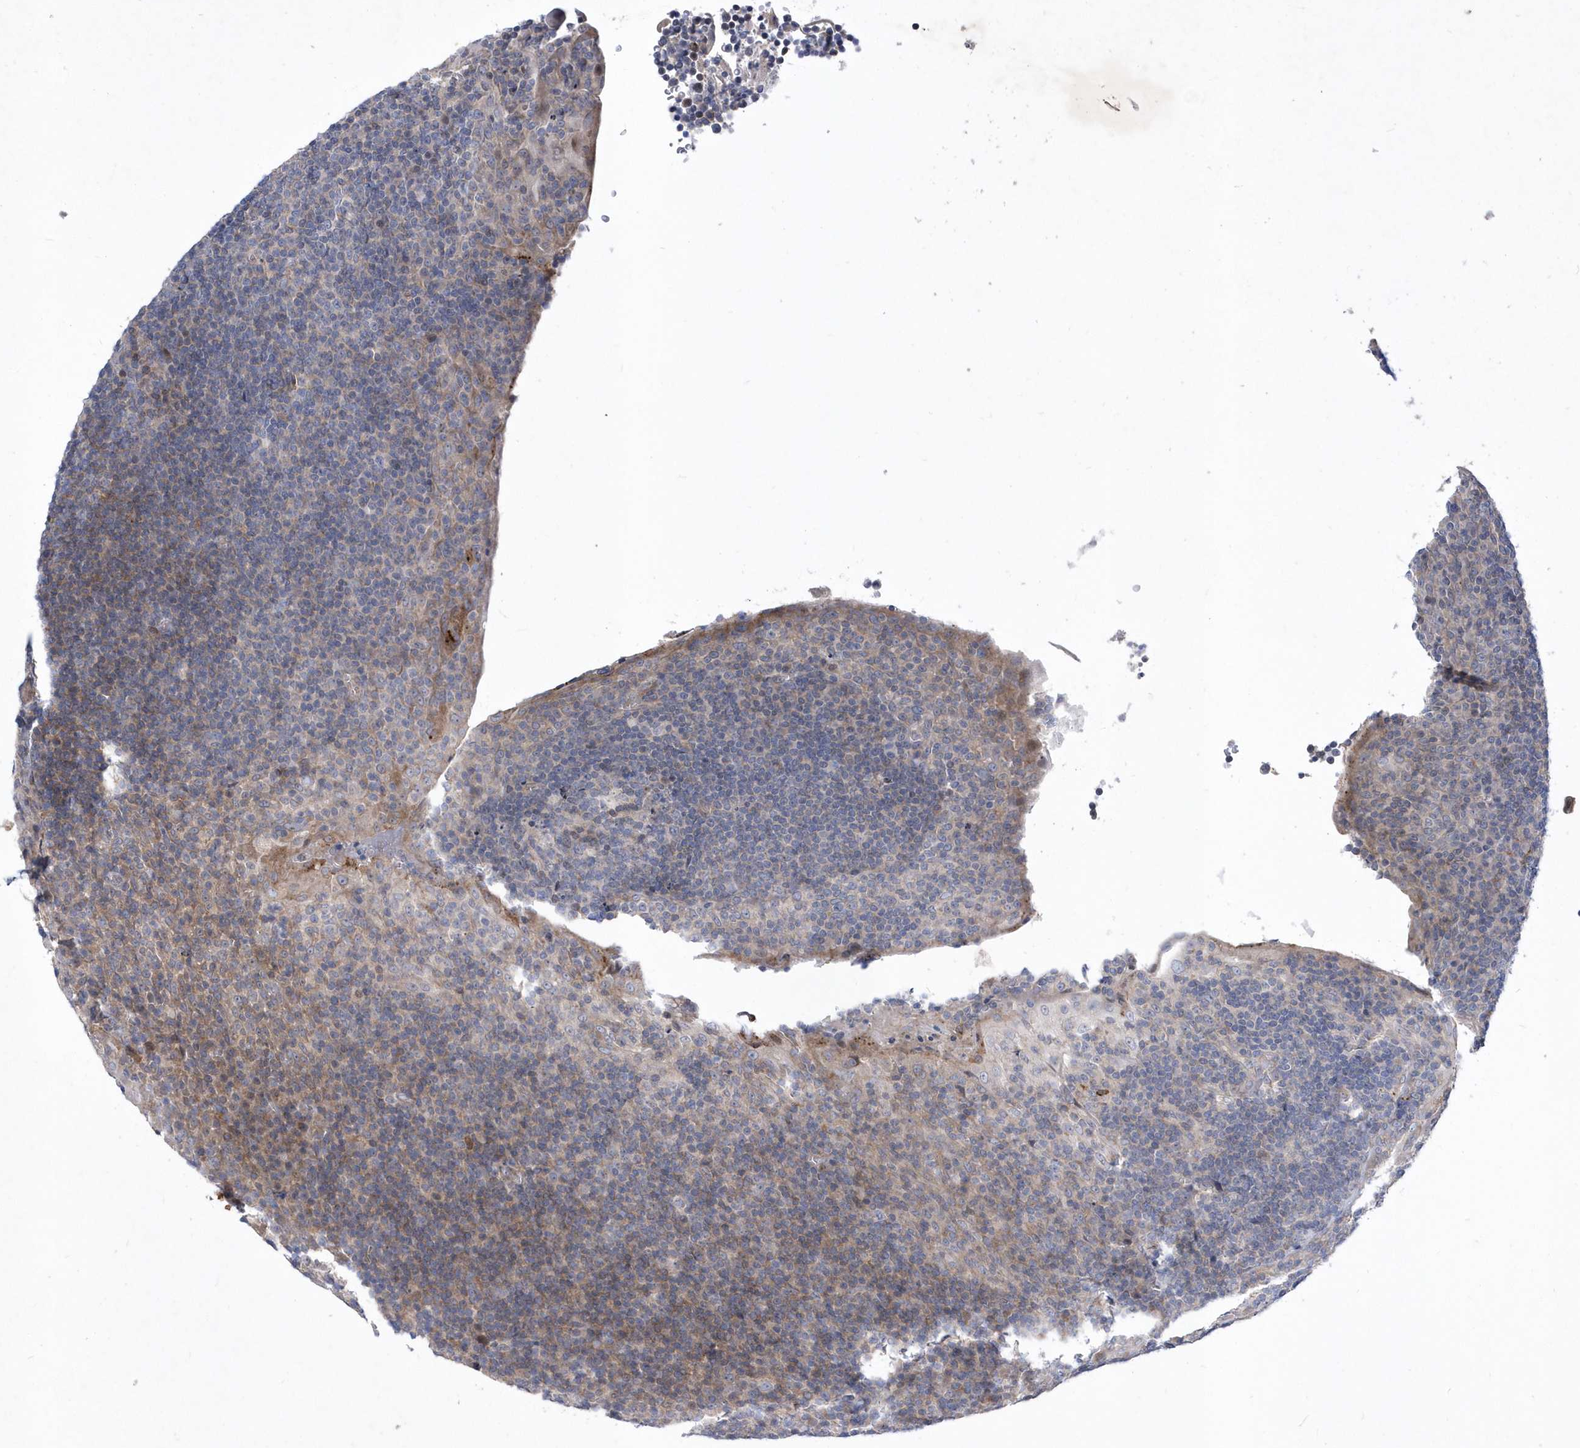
{"staining": {"intensity": "negative", "quantity": "none", "location": "none"}, "tissue": "tonsil", "cell_type": "Germinal center cells", "image_type": "normal", "snomed": [{"axis": "morphology", "description": "Normal tissue, NOS"}, {"axis": "topography", "description": "Tonsil"}], "caption": "Unremarkable tonsil was stained to show a protein in brown. There is no significant expression in germinal center cells. (IHC, brightfield microscopy, high magnification).", "gene": "LONRF2", "patient": {"sex": "male", "age": 37}}